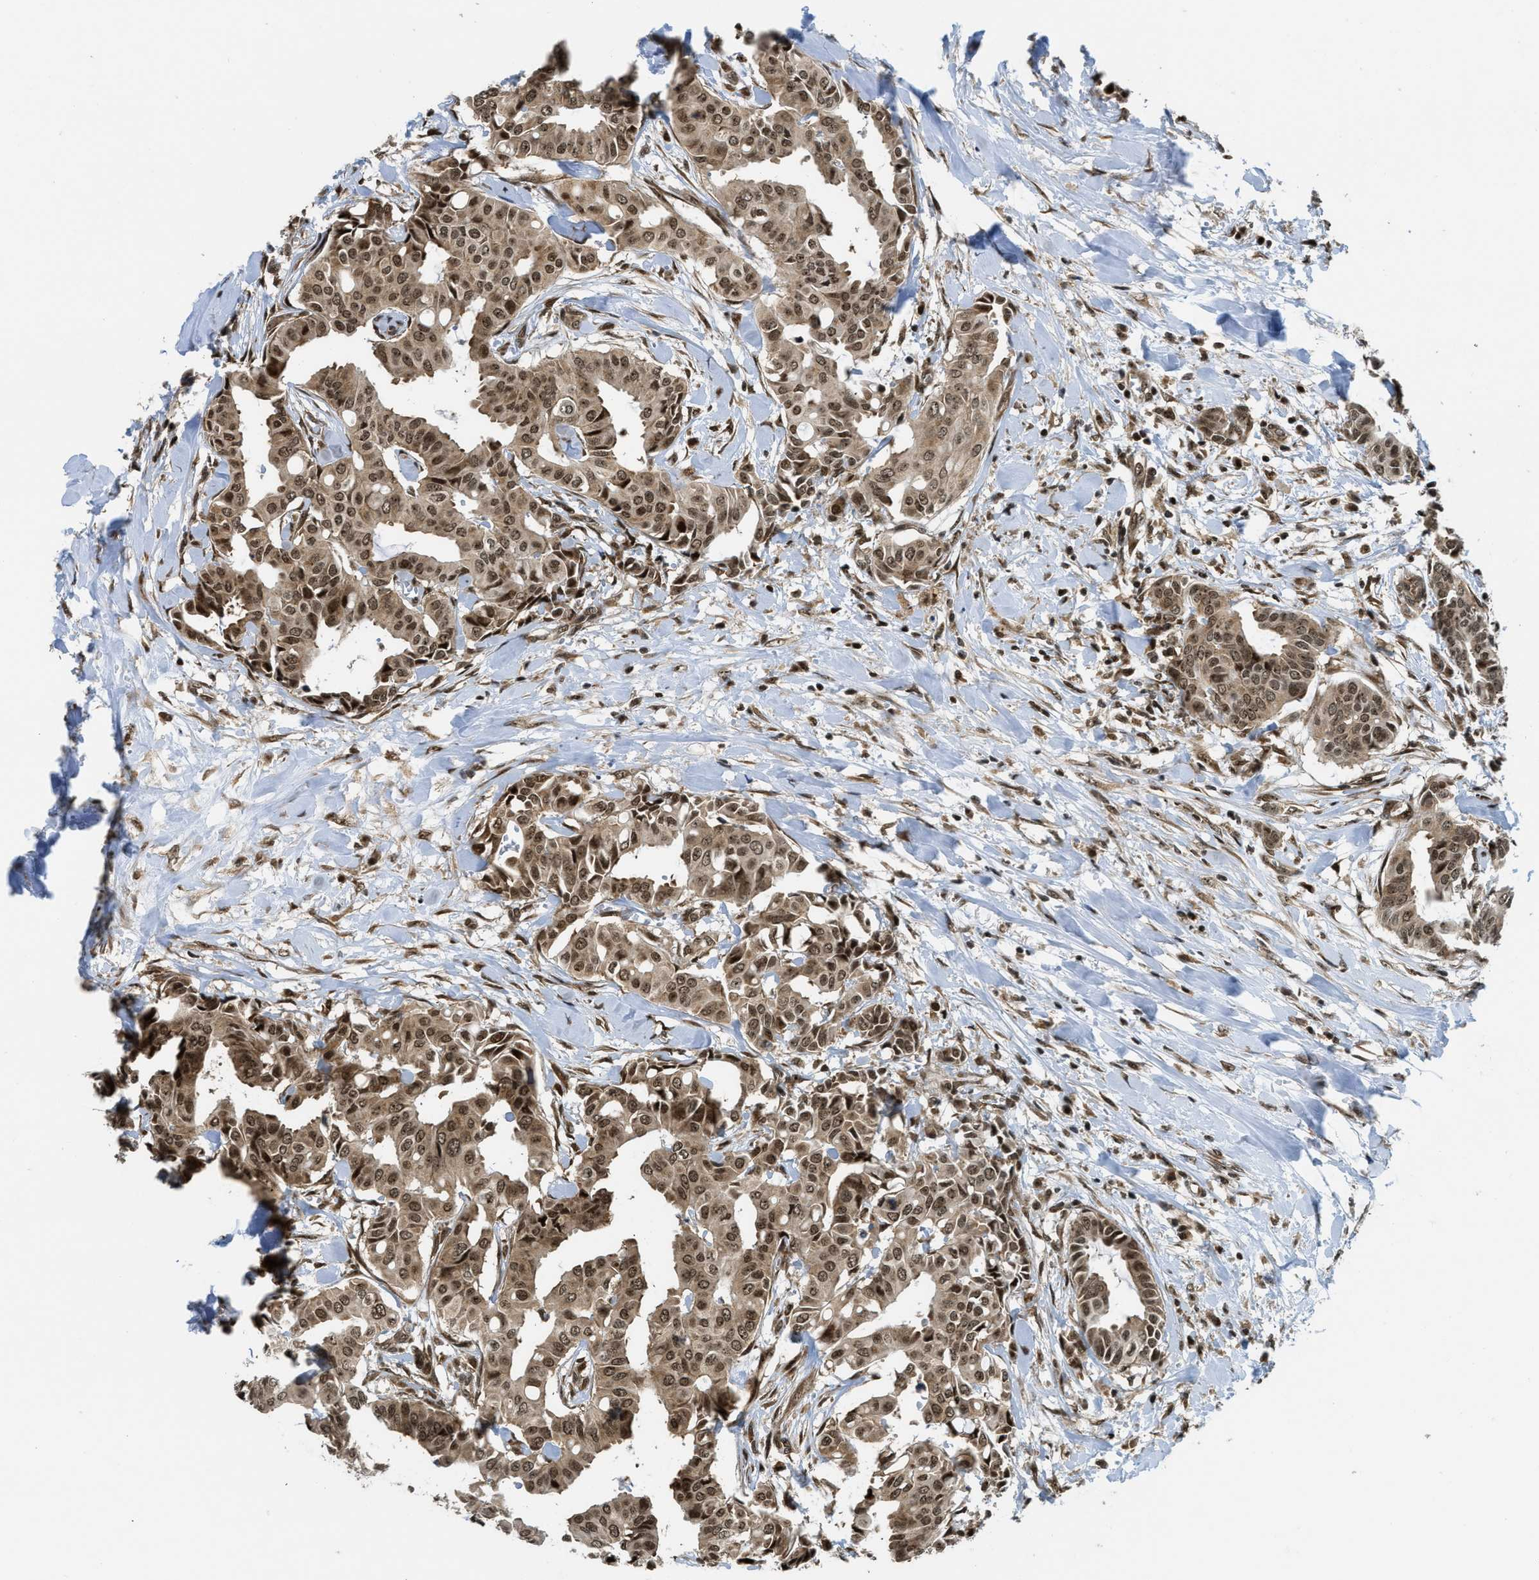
{"staining": {"intensity": "moderate", "quantity": ">75%", "location": "cytoplasmic/membranous,nuclear"}, "tissue": "head and neck cancer", "cell_type": "Tumor cells", "image_type": "cancer", "snomed": [{"axis": "morphology", "description": "Adenocarcinoma, NOS"}, {"axis": "topography", "description": "Salivary gland"}, {"axis": "topography", "description": "Head-Neck"}], "caption": "Immunohistochemistry staining of head and neck cancer (adenocarcinoma), which reveals medium levels of moderate cytoplasmic/membranous and nuclear positivity in about >75% of tumor cells indicating moderate cytoplasmic/membranous and nuclear protein positivity. The staining was performed using DAB (brown) for protein detection and nuclei were counterstained in hematoxylin (blue).", "gene": "TACC1", "patient": {"sex": "female", "age": 59}}